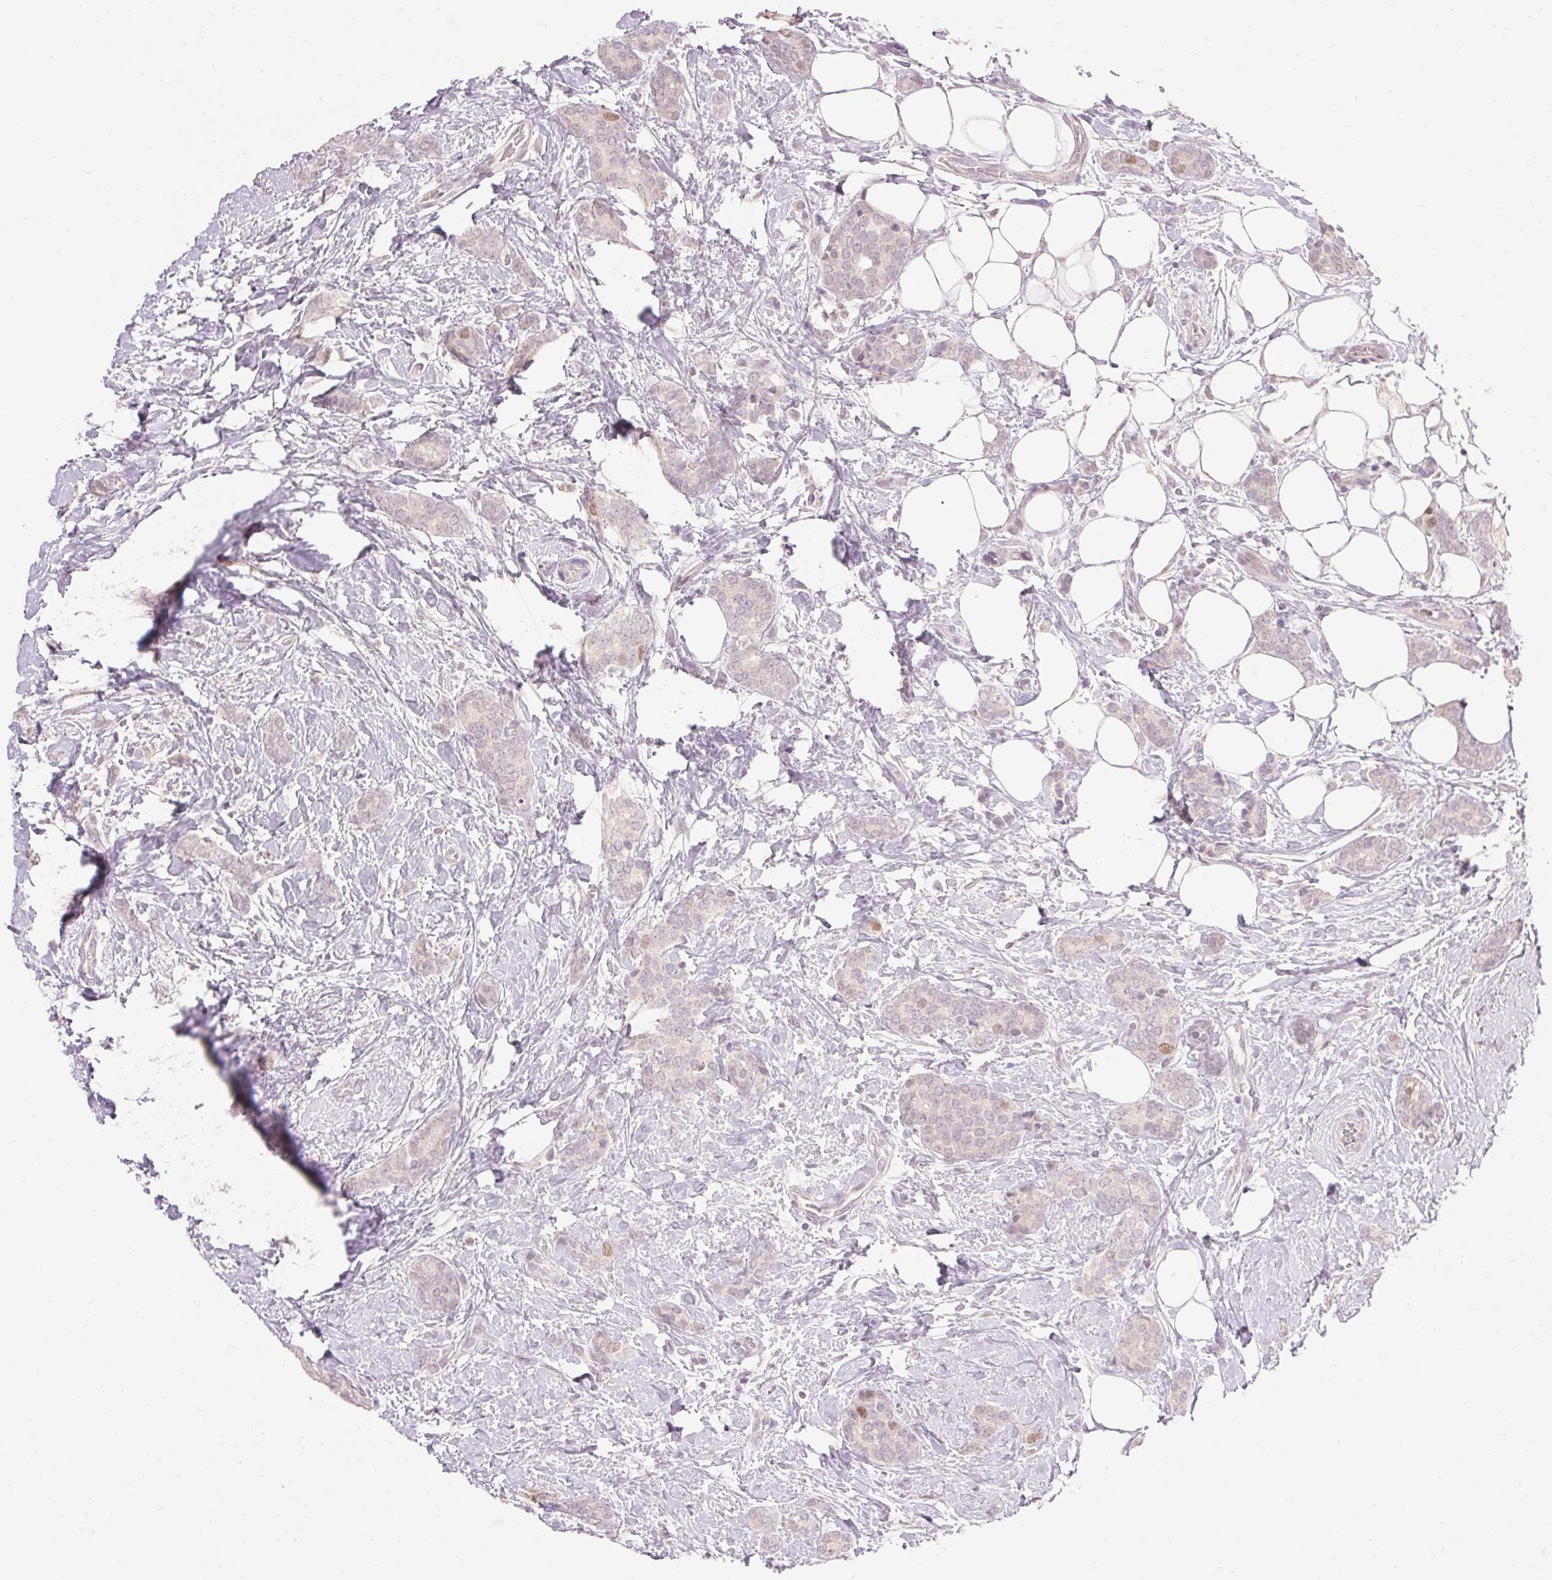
{"staining": {"intensity": "negative", "quantity": "none", "location": "none"}, "tissue": "breast cancer", "cell_type": "Tumor cells", "image_type": "cancer", "snomed": [{"axis": "morphology", "description": "Normal tissue, NOS"}, {"axis": "morphology", "description": "Duct carcinoma"}, {"axis": "topography", "description": "Breast"}], "caption": "The IHC micrograph has no significant expression in tumor cells of breast cancer (intraductal carcinoma) tissue.", "gene": "SKP2", "patient": {"sex": "female", "age": 77}}